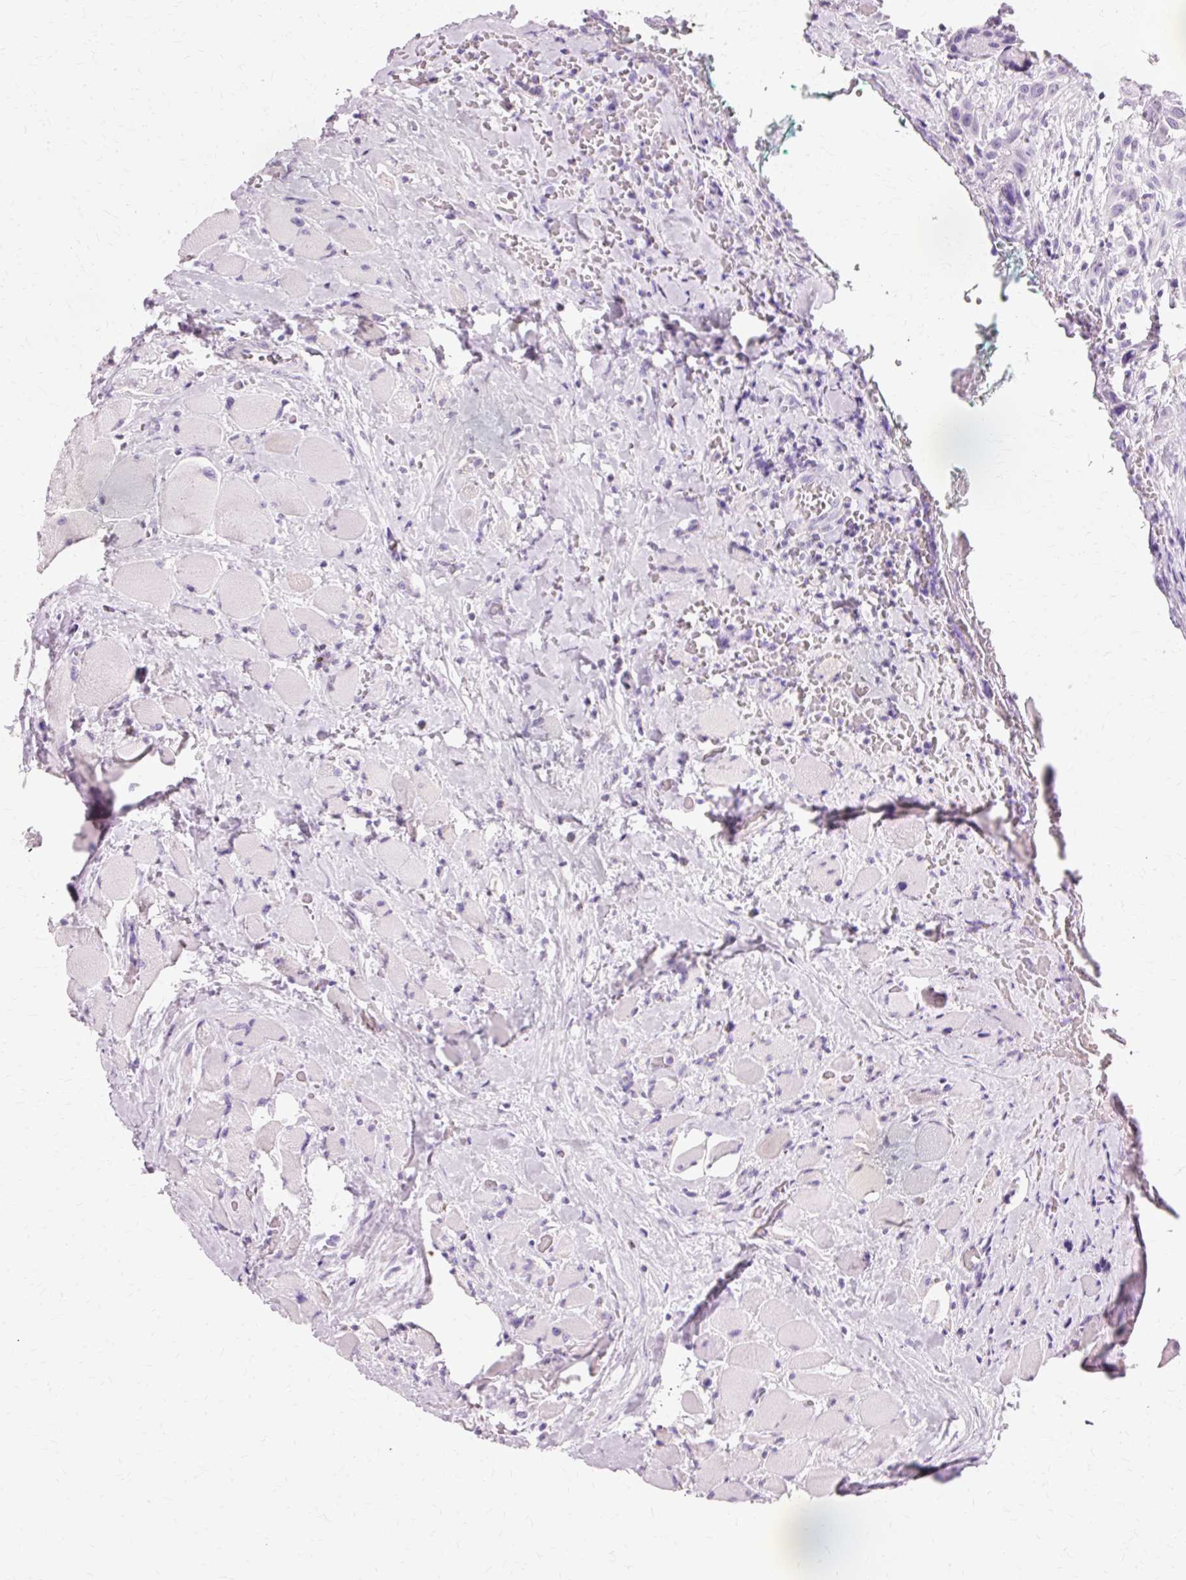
{"staining": {"intensity": "negative", "quantity": "none", "location": "none"}, "tissue": "head and neck cancer", "cell_type": "Tumor cells", "image_type": "cancer", "snomed": [{"axis": "morphology", "description": "Squamous cell carcinoma, NOS"}, {"axis": "topography", "description": "Head-Neck"}], "caption": "This image is of head and neck cancer (squamous cell carcinoma) stained with immunohistochemistry (IHC) to label a protein in brown with the nuclei are counter-stained blue. There is no expression in tumor cells.", "gene": "VN1R2", "patient": {"sex": "male", "age": 81}}